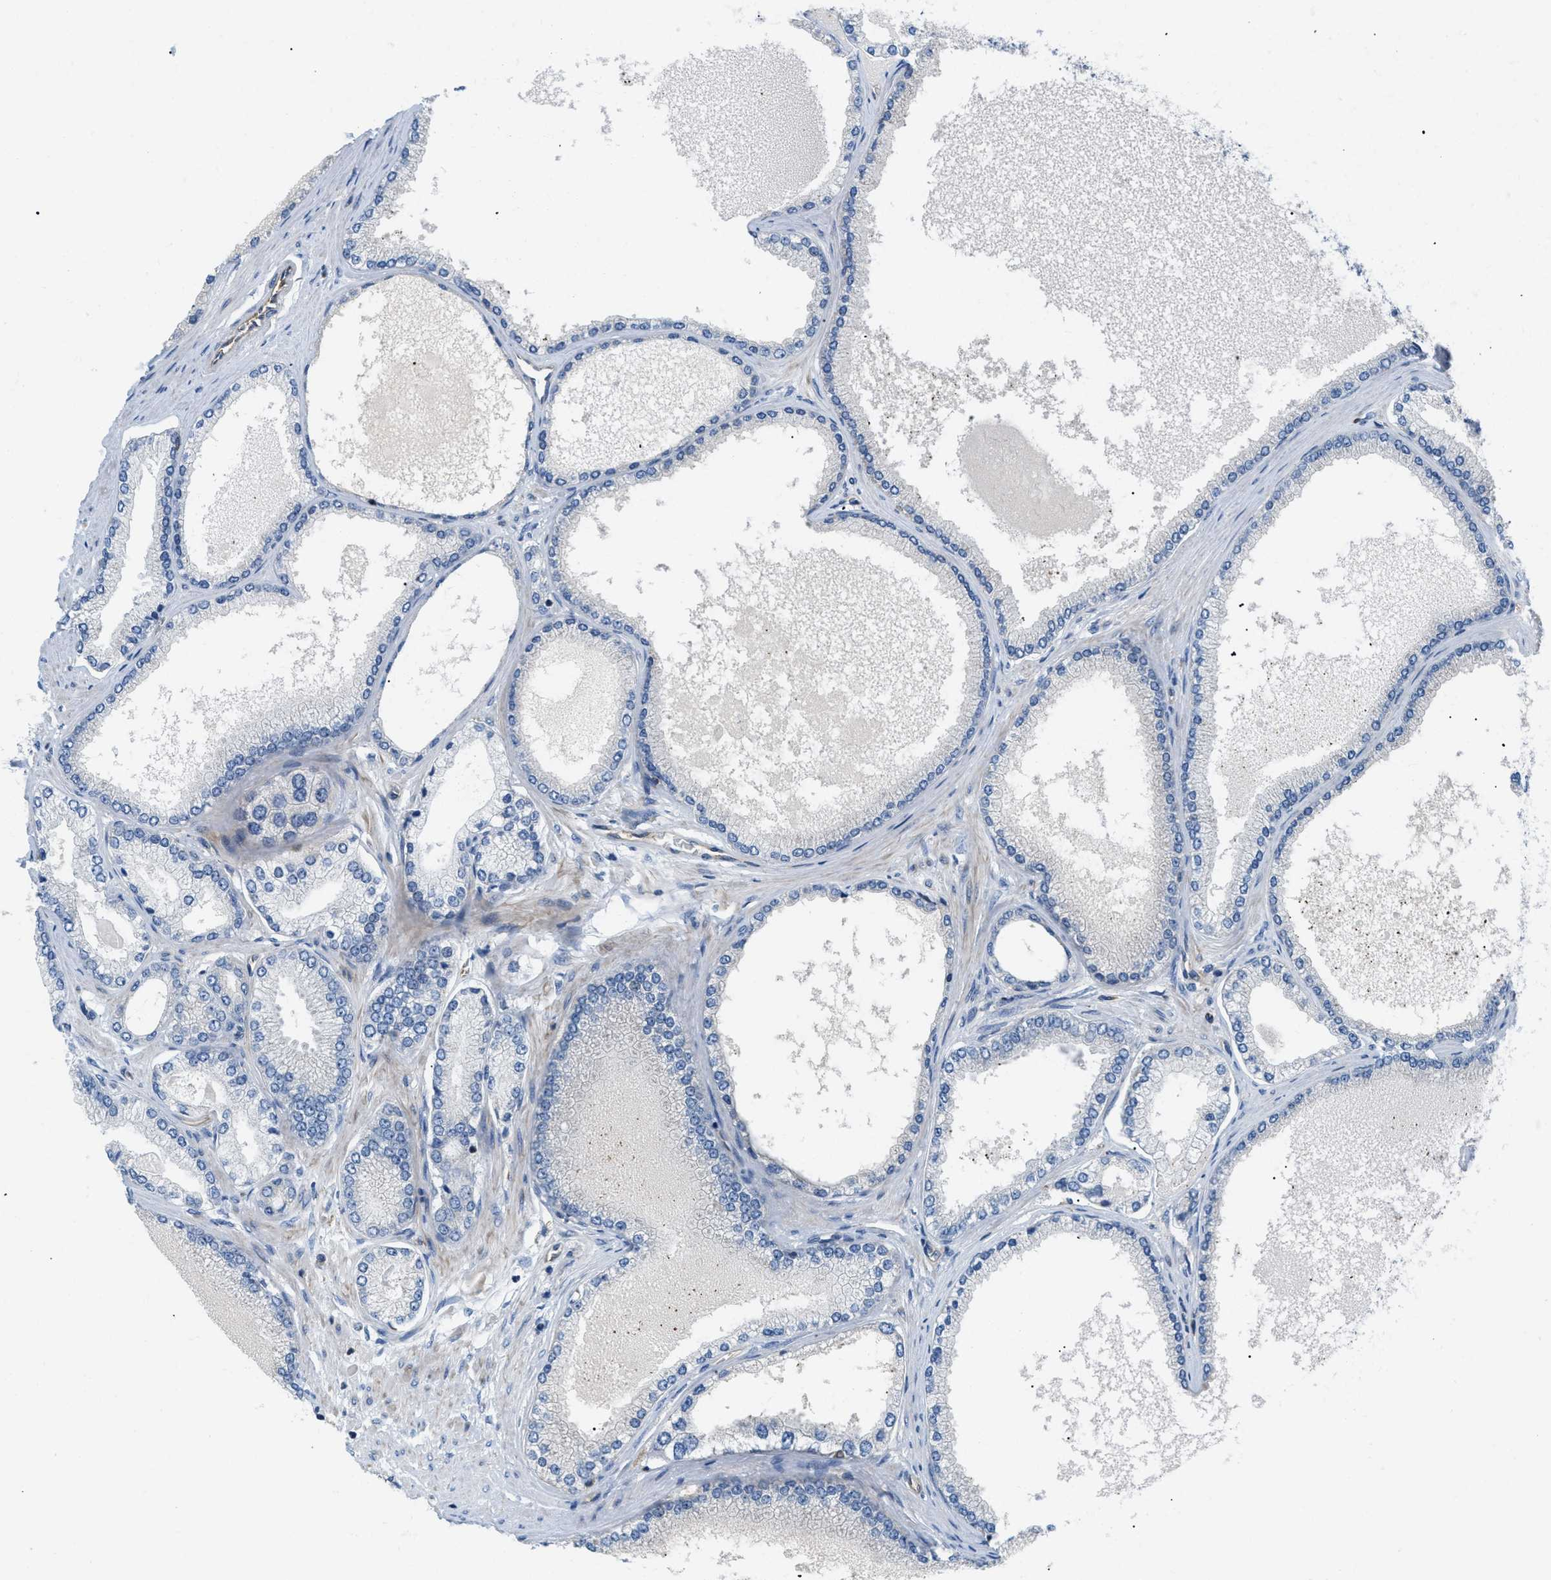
{"staining": {"intensity": "negative", "quantity": "none", "location": "none"}, "tissue": "prostate cancer", "cell_type": "Tumor cells", "image_type": "cancer", "snomed": [{"axis": "morphology", "description": "Adenocarcinoma, High grade"}, {"axis": "topography", "description": "Prostate"}], "caption": "A micrograph of human prostate cancer is negative for staining in tumor cells.", "gene": "ATP2A3", "patient": {"sex": "male", "age": 61}}